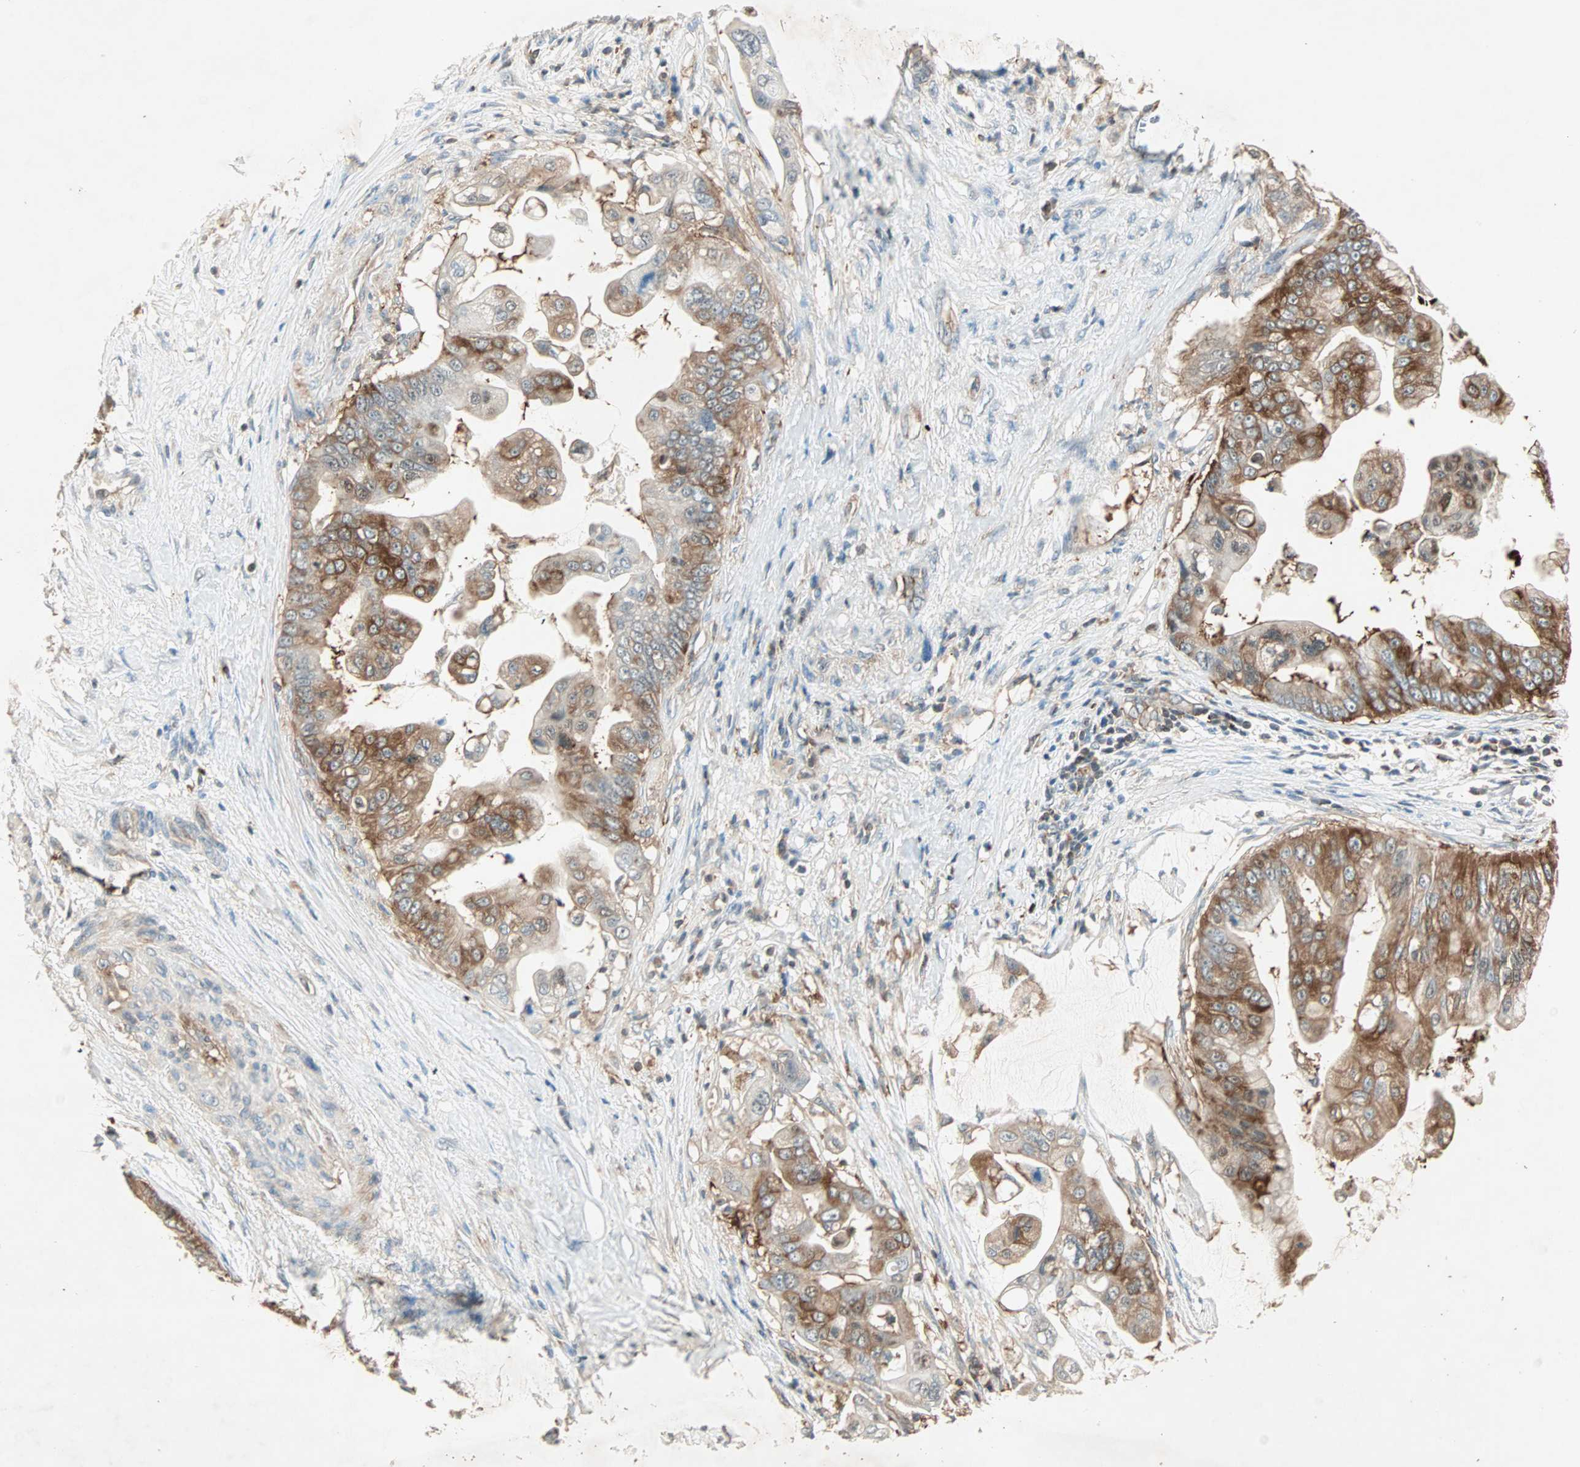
{"staining": {"intensity": "strong", "quantity": ">75%", "location": "cytoplasmic/membranous"}, "tissue": "pancreatic cancer", "cell_type": "Tumor cells", "image_type": "cancer", "snomed": [{"axis": "morphology", "description": "Adenocarcinoma, NOS"}, {"axis": "topography", "description": "Pancreas"}], "caption": "Pancreatic adenocarcinoma tissue shows strong cytoplasmic/membranous staining in approximately >75% of tumor cells, visualized by immunohistochemistry.", "gene": "TEC", "patient": {"sex": "female", "age": 75}}